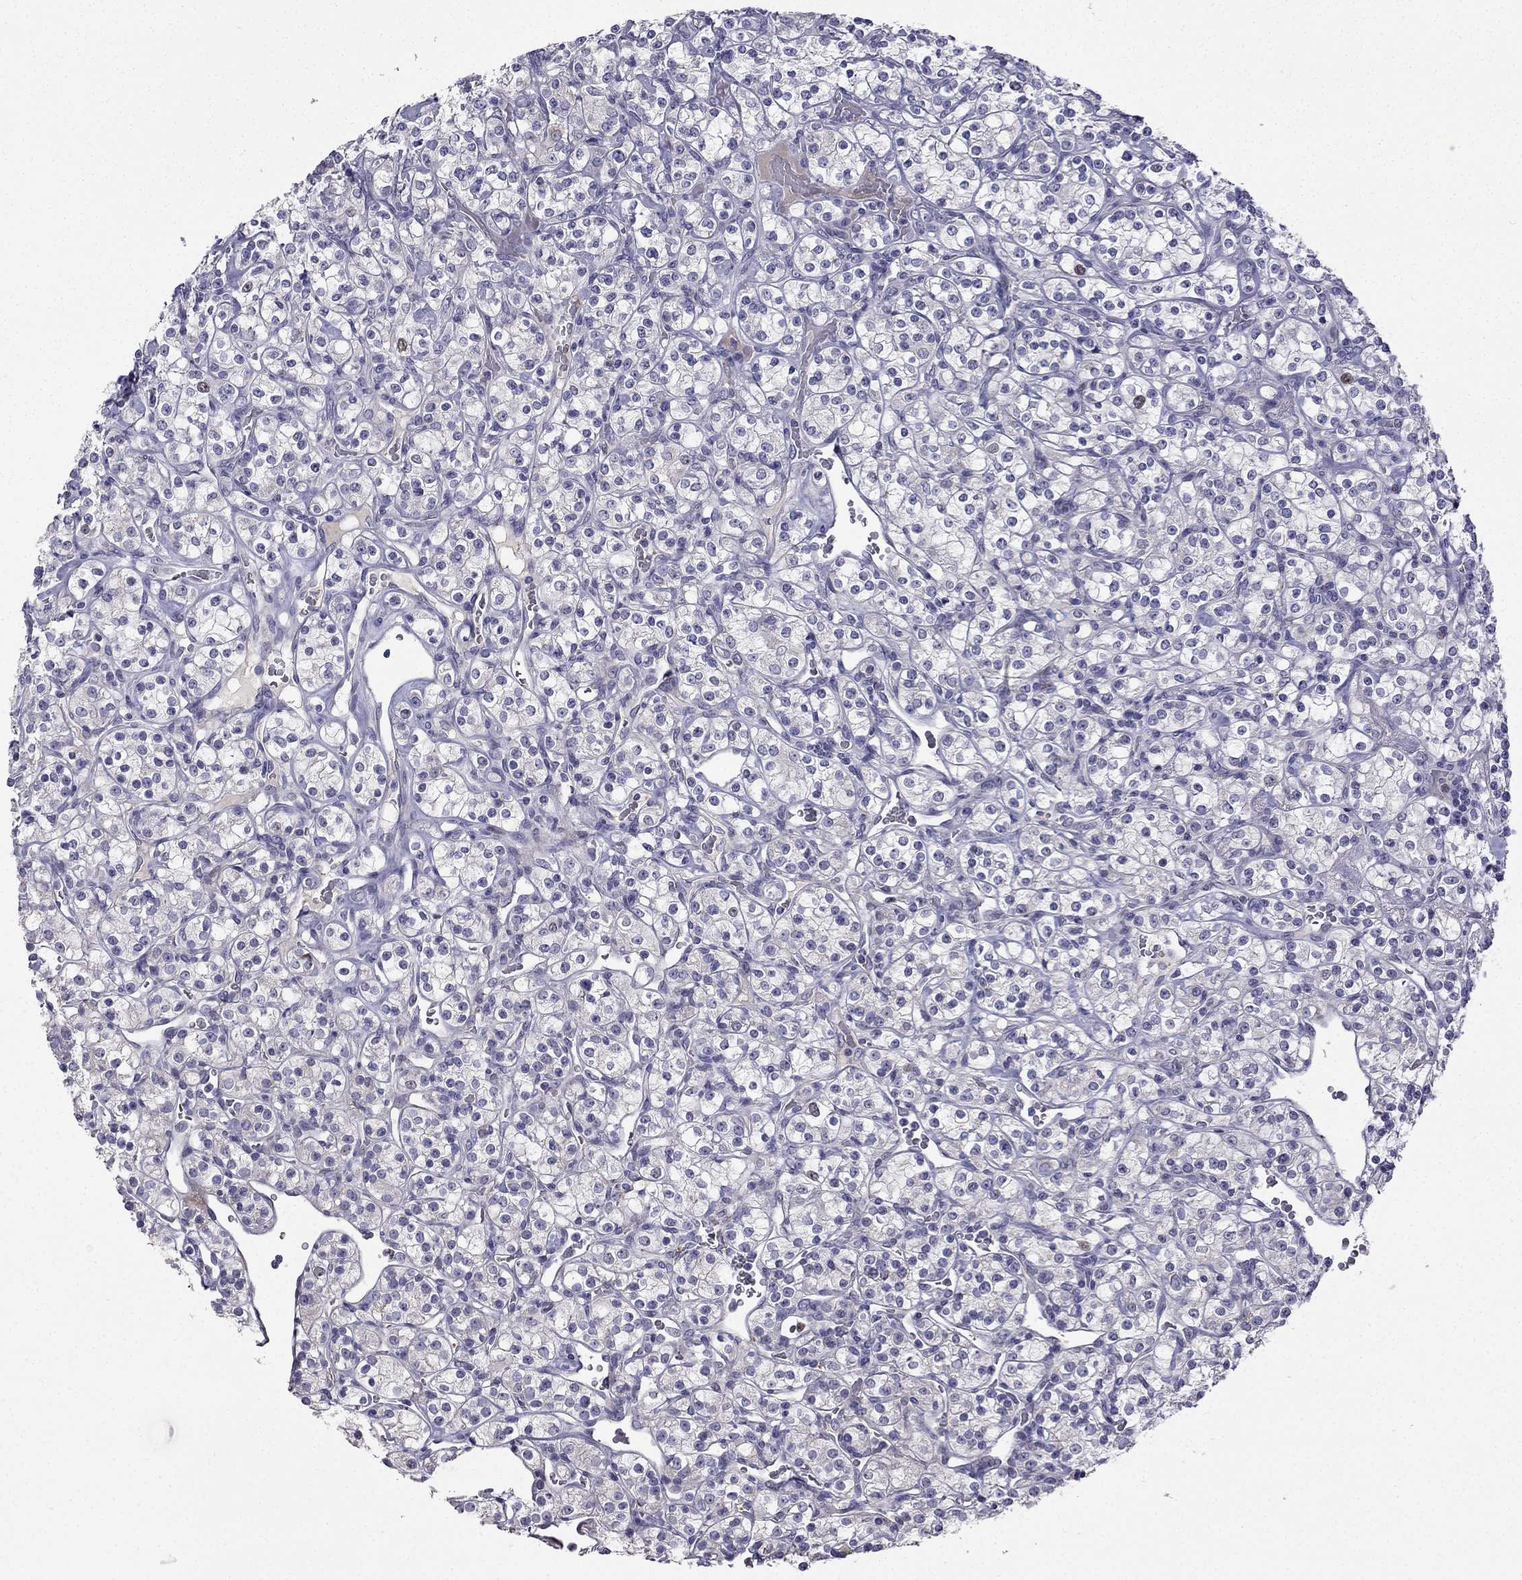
{"staining": {"intensity": "negative", "quantity": "none", "location": "none"}, "tissue": "renal cancer", "cell_type": "Tumor cells", "image_type": "cancer", "snomed": [{"axis": "morphology", "description": "Adenocarcinoma, NOS"}, {"axis": "topography", "description": "Kidney"}], "caption": "Image shows no protein staining in tumor cells of adenocarcinoma (renal) tissue.", "gene": "UHRF1", "patient": {"sex": "male", "age": 77}}